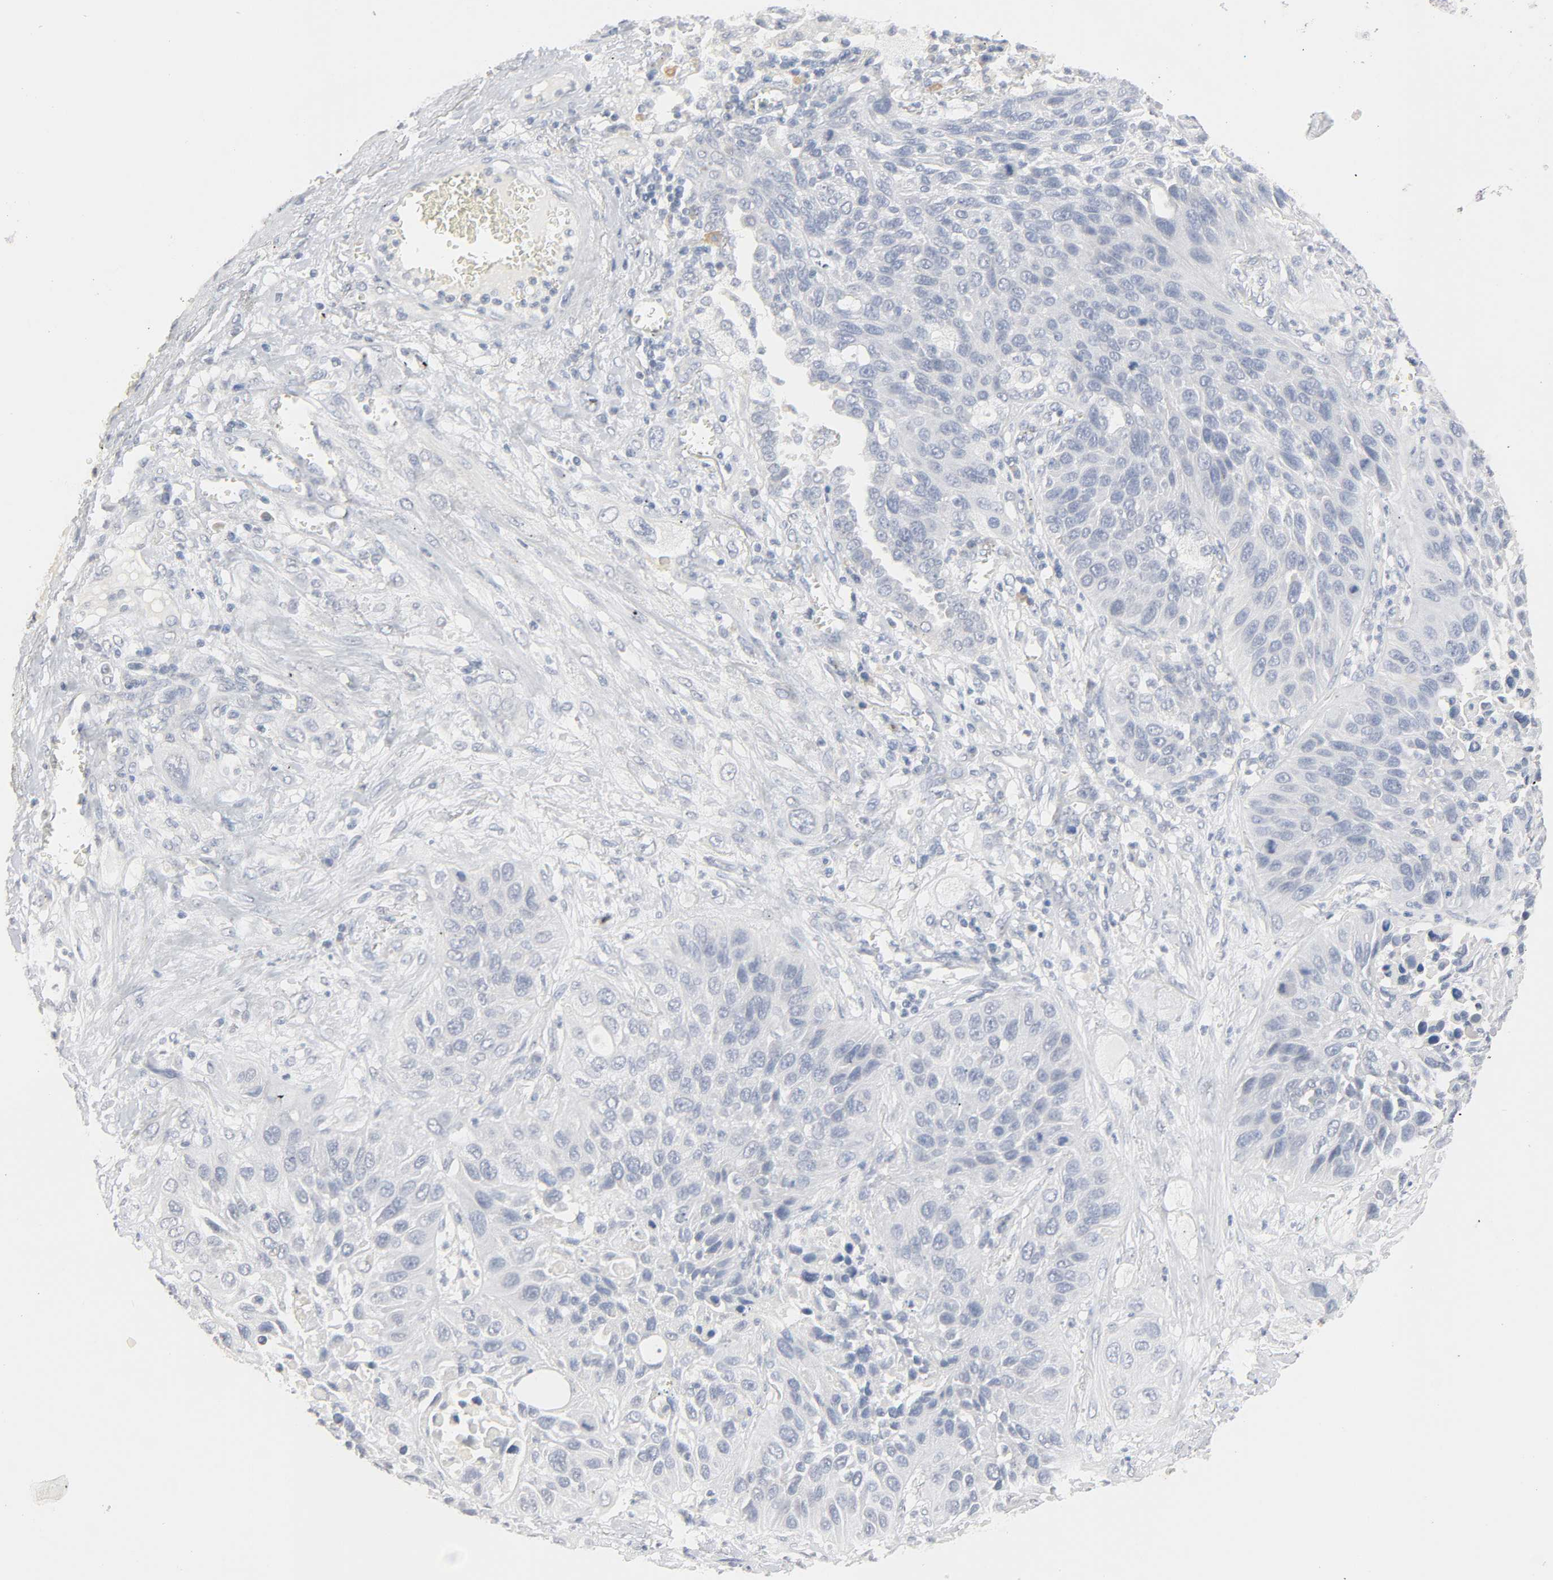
{"staining": {"intensity": "negative", "quantity": "none", "location": "none"}, "tissue": "lung cancer", "cell_type": "Tumor cells", "image_type": "cancer", "snomed": [{"axis": "morphology", "description": "Squamous cell carcinoma, NOS"}, {"axis": "topography", "description": "Lung"}], "caption": "An immunohistochemistry histopathology image of squamous cell carcinoma (lung) is shown. There is no staining in tumor cells of squamous cell carcinoma (lung). Nuclei are stained in blue.", "gene": "CLEC4E", "patient": {"sex": "female", "age": 76}}